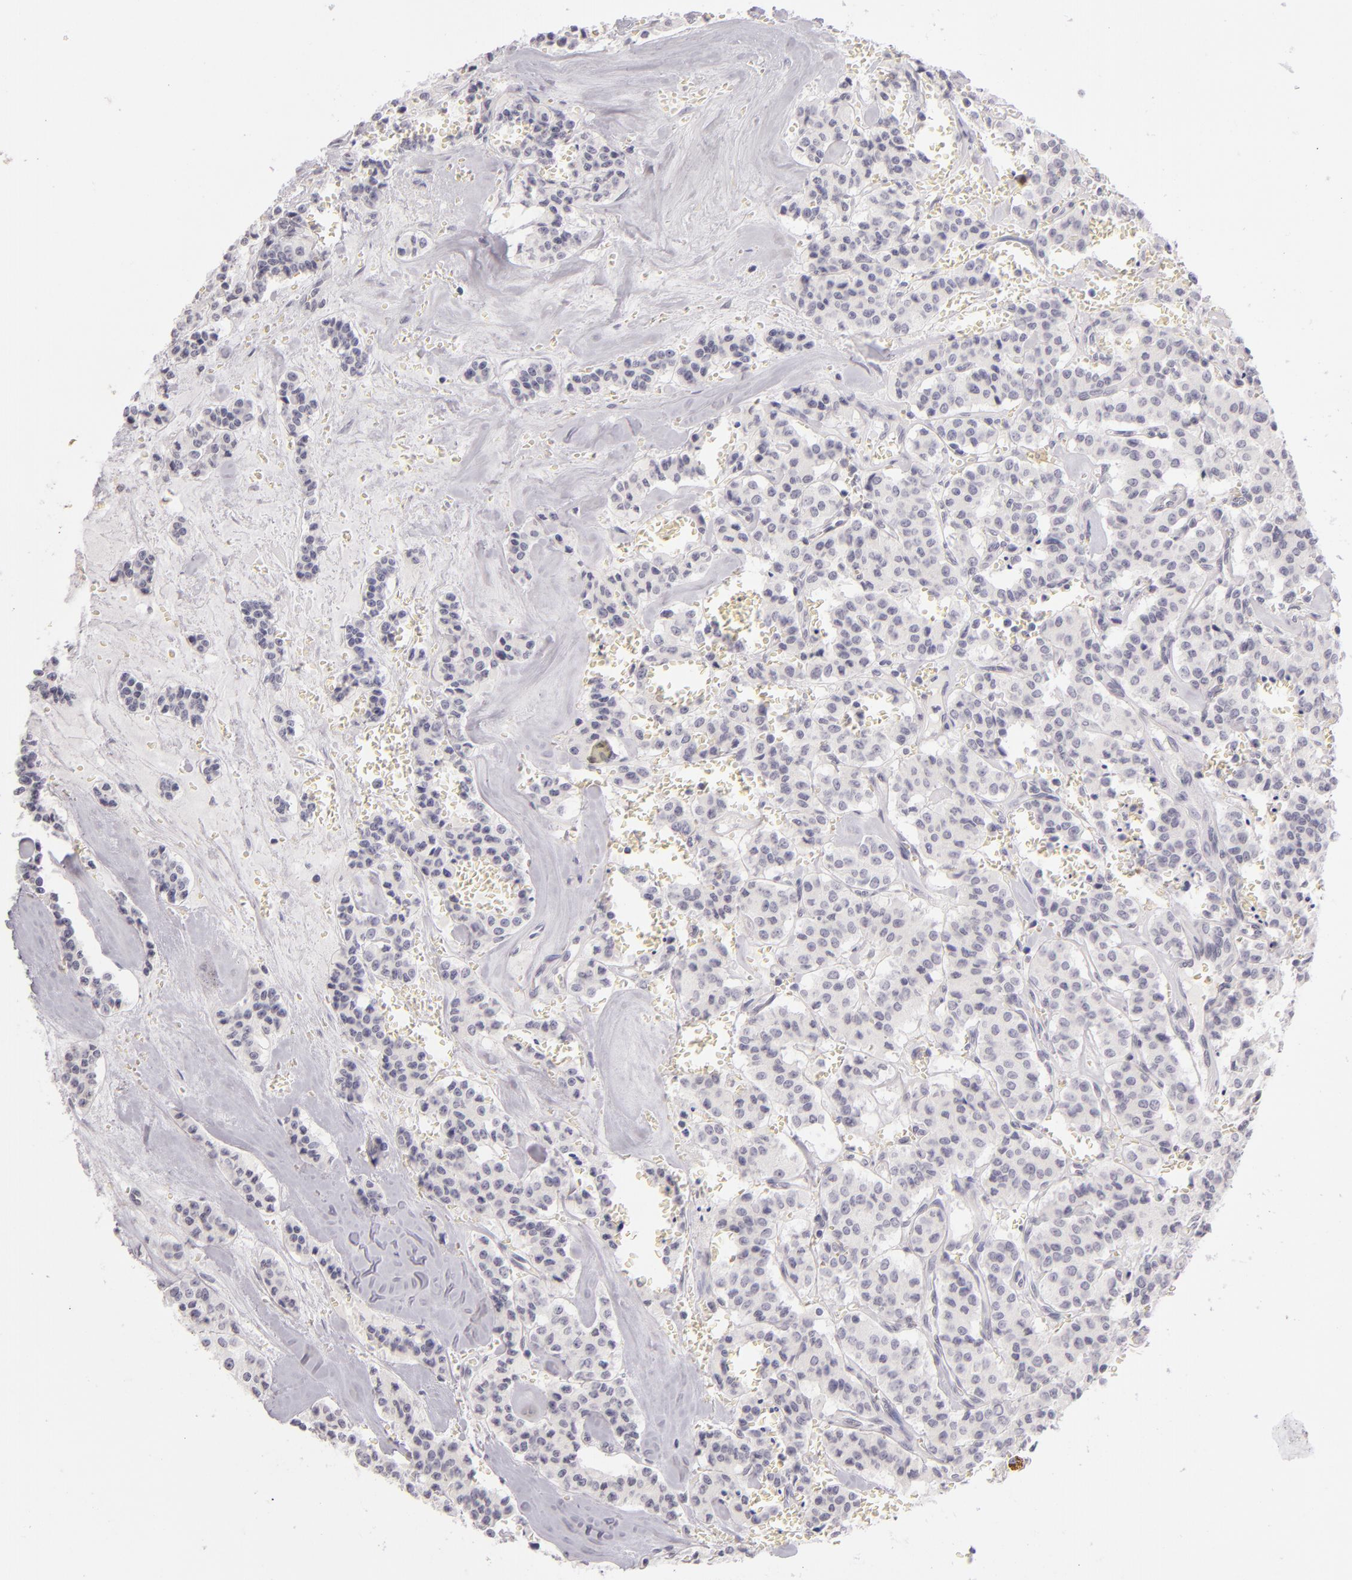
{"staining": {"intensity": "negative", "quantity": "none", "location": "none"}, "tissue": "carcinoid", "cell_type": "Tumor cells", "image_type": "cancer", "snomed": [{"axis": "morphology", "description": "Carcinoid, malignant, NOS"}, {"axis": "topography", "description": "Bronchus"}], "caption": "Human malignant carcinoid stained for a protein using immunohistochemistry (IHC) exhibits no positivity in tumor cells.", "gene": "CD40", "patient": {"sex": "male", "age": 55}}